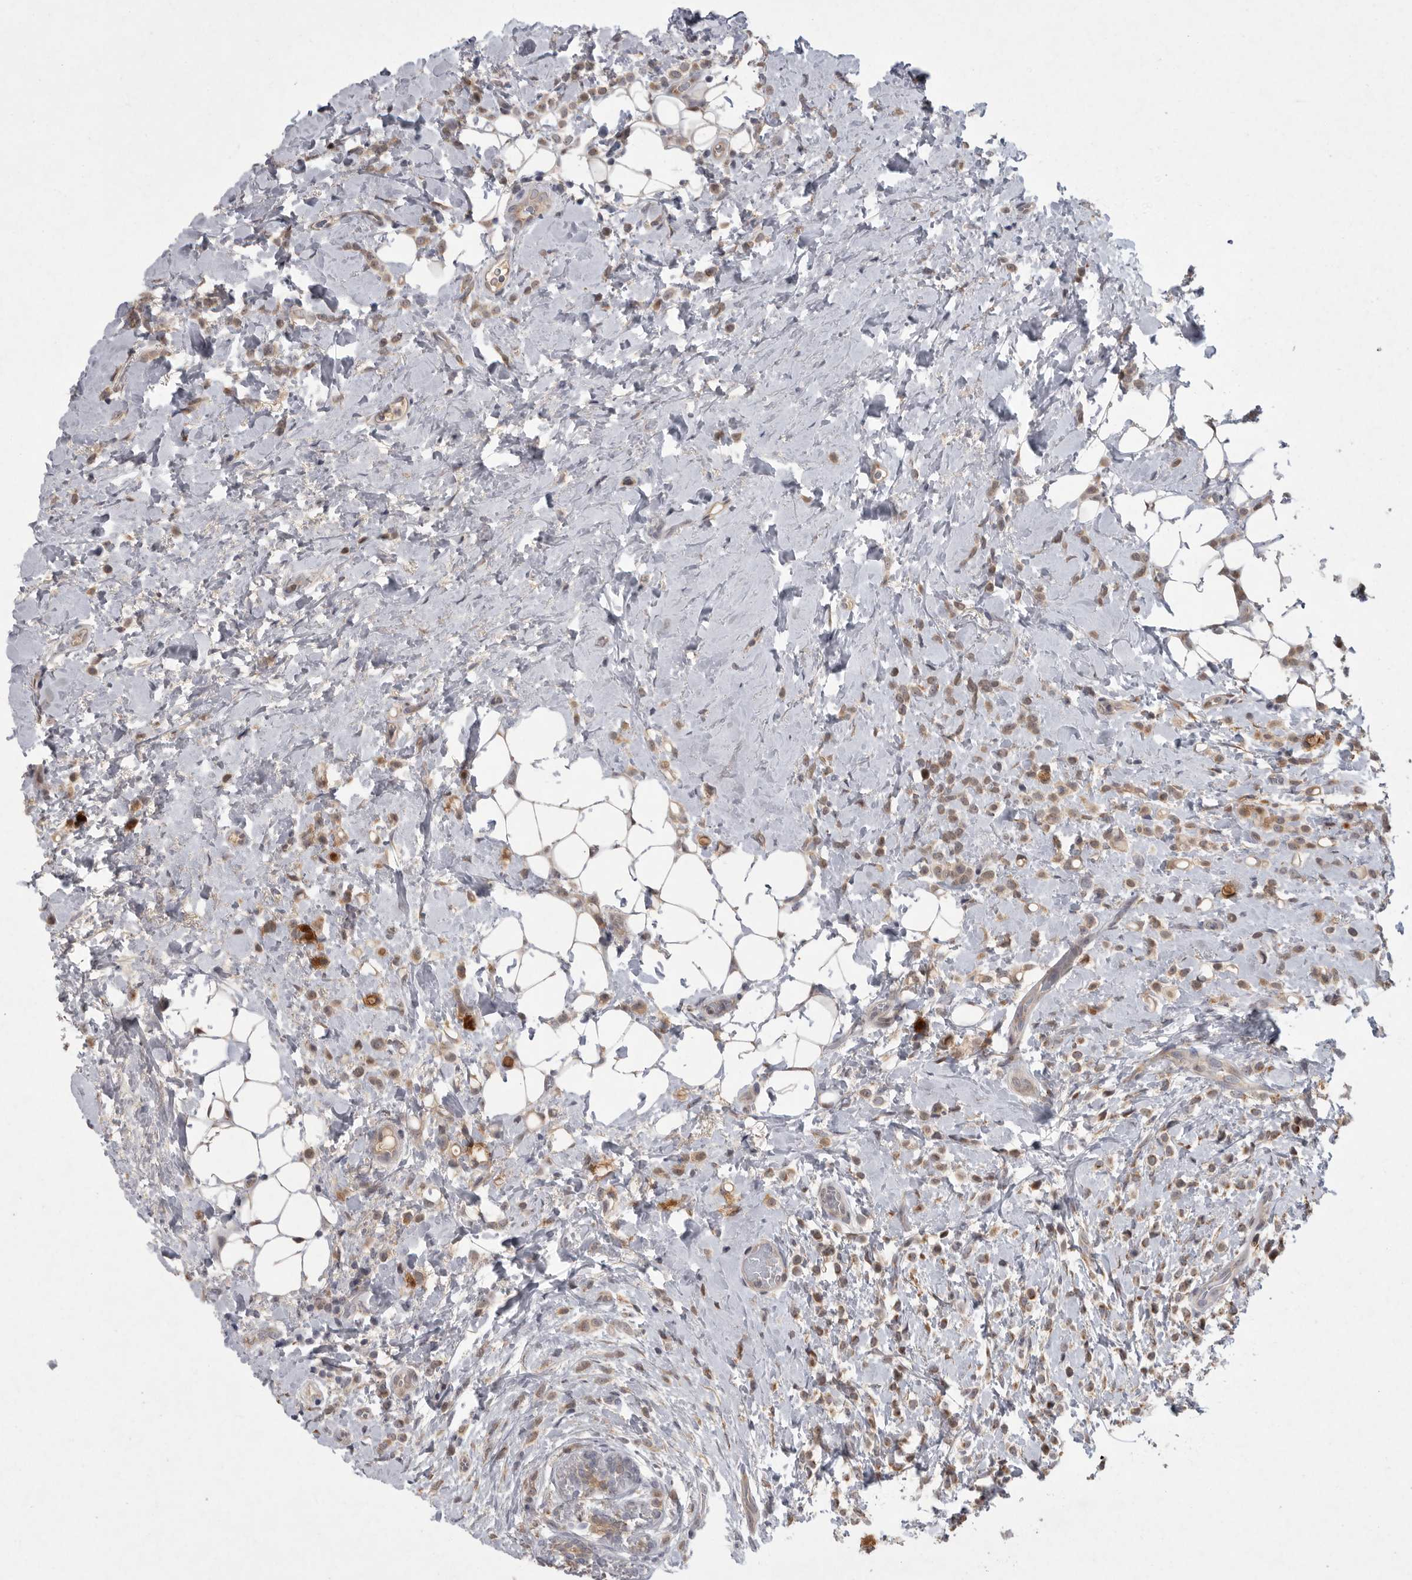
{"staining": {"intensity": "weak", "quantity": ">75%", "location": "cytoplasmic/membranous"}, "tissue": "breast cancer", "cell_type": "Tumor cells", "image_type": "cancer", "snomed": [{"axis": "morphology", "description": "Normal tissue, NOS"}, {"axis": "morphology", "description": "Lobular carcinoma"}, {"axis": "topography", "description": "Breast"}], "caption": "Tumor cells demonstrate weak cytoplasmic/membranous positivity in approximately >75% of cells in breast cancer. (DAB (3,3'-diaminobenzidine) = brown stain, brightfield microscopy at high magnification).", "gene": "MAN2A1", "patient": {"sex": "female", "age": 50}}